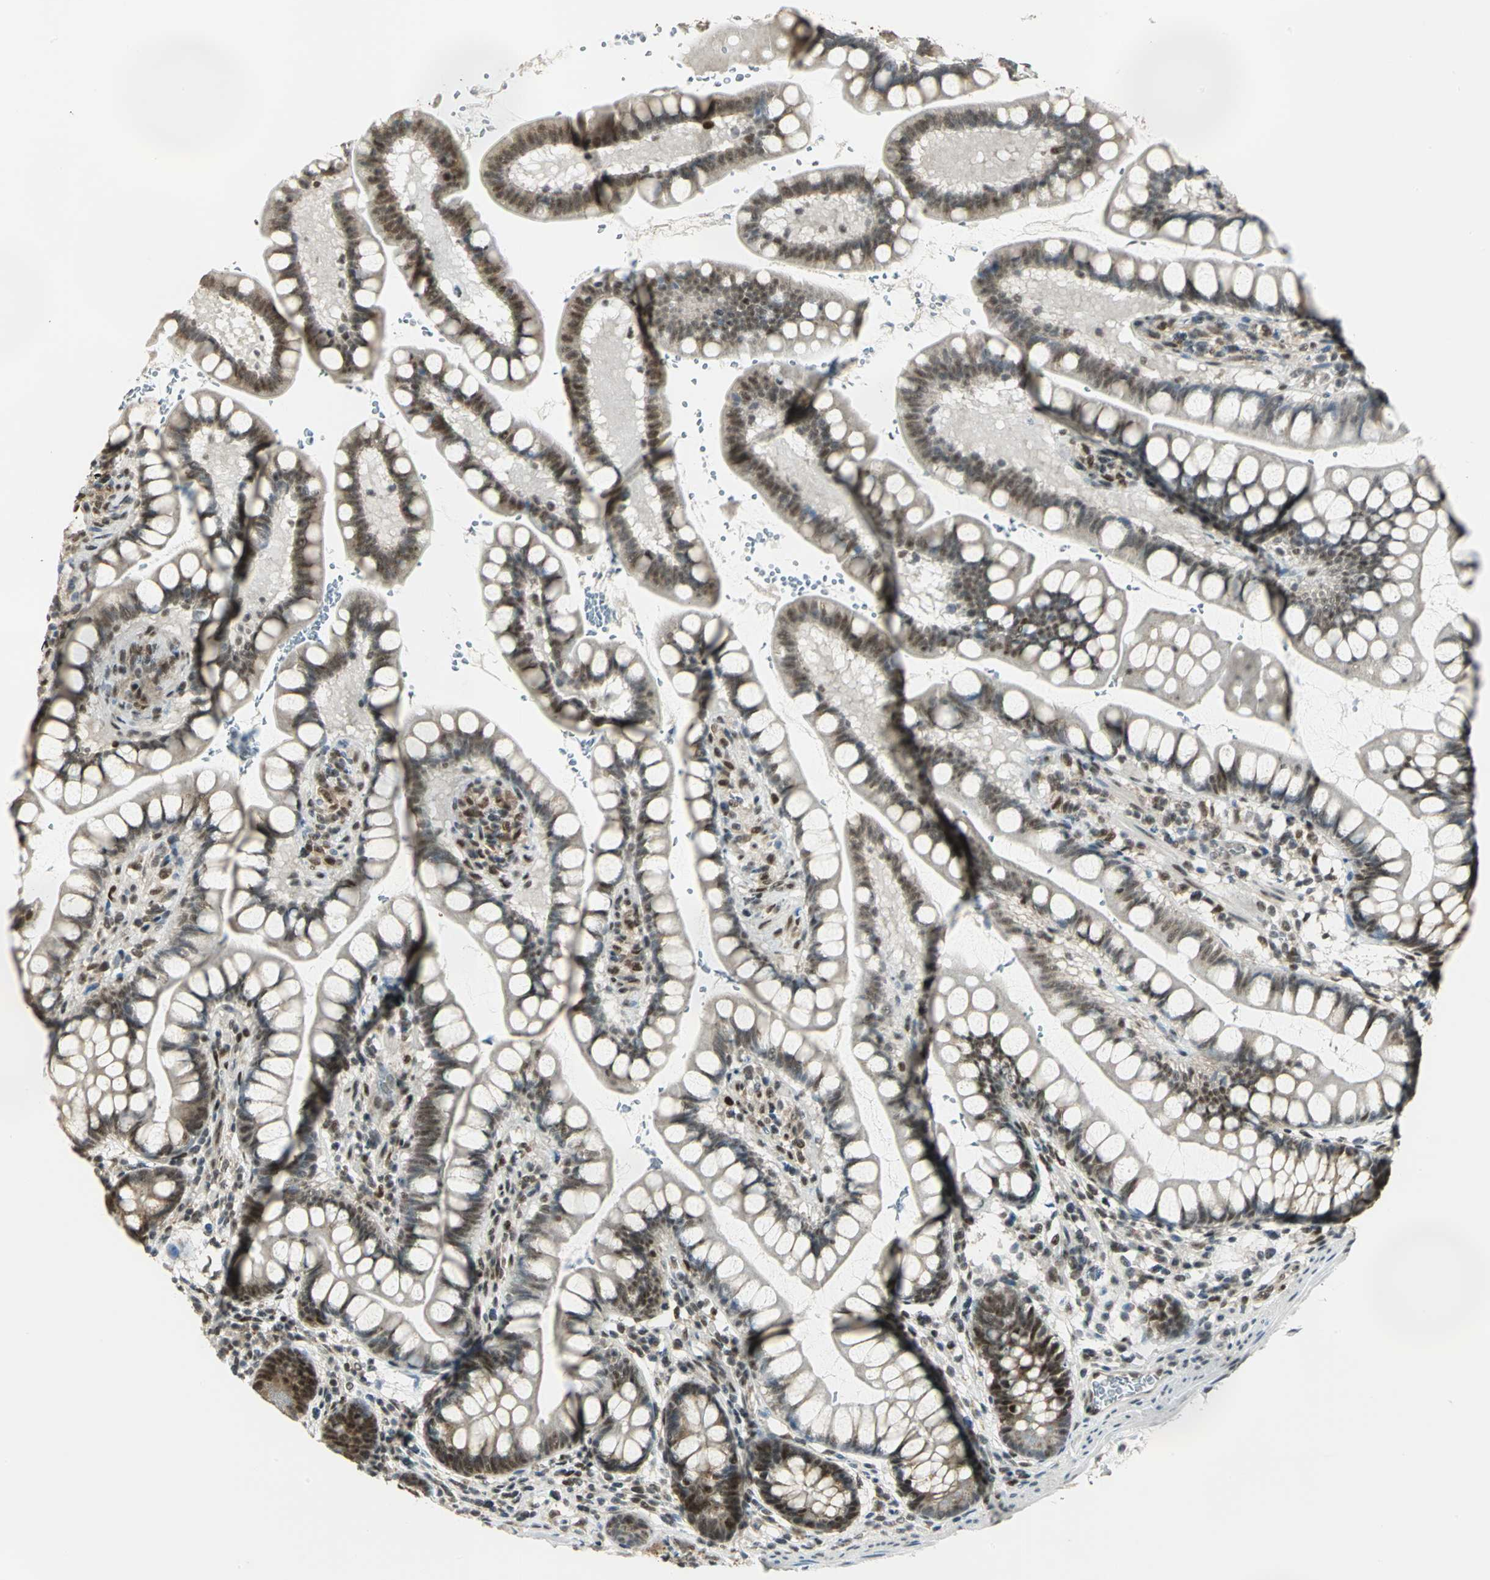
{"staining": {"intensity": "moderate", "quantity": "25%-75%", "location": "cytoplasmic/membranous,nuclear"}, "tissue": "small intestine", "cell_type": "Glandular cells", "image_type": "normal", "snomed": [{"axis": "morphology", "description": "Normal tissue, NOS"}, {"axis": "topography", "description": "Small intestine"}], "caption": "Brown immunohistochemical staining in normal small intestine displays moderate cytoplasmic/membranous,nuclear expression in approximately 25%-75% of glandular cells. (Brightfield microscopy of DAB IHC at high magnification).", "gene": "DDX5", "patient": {"sex": "female", "age": 58}}